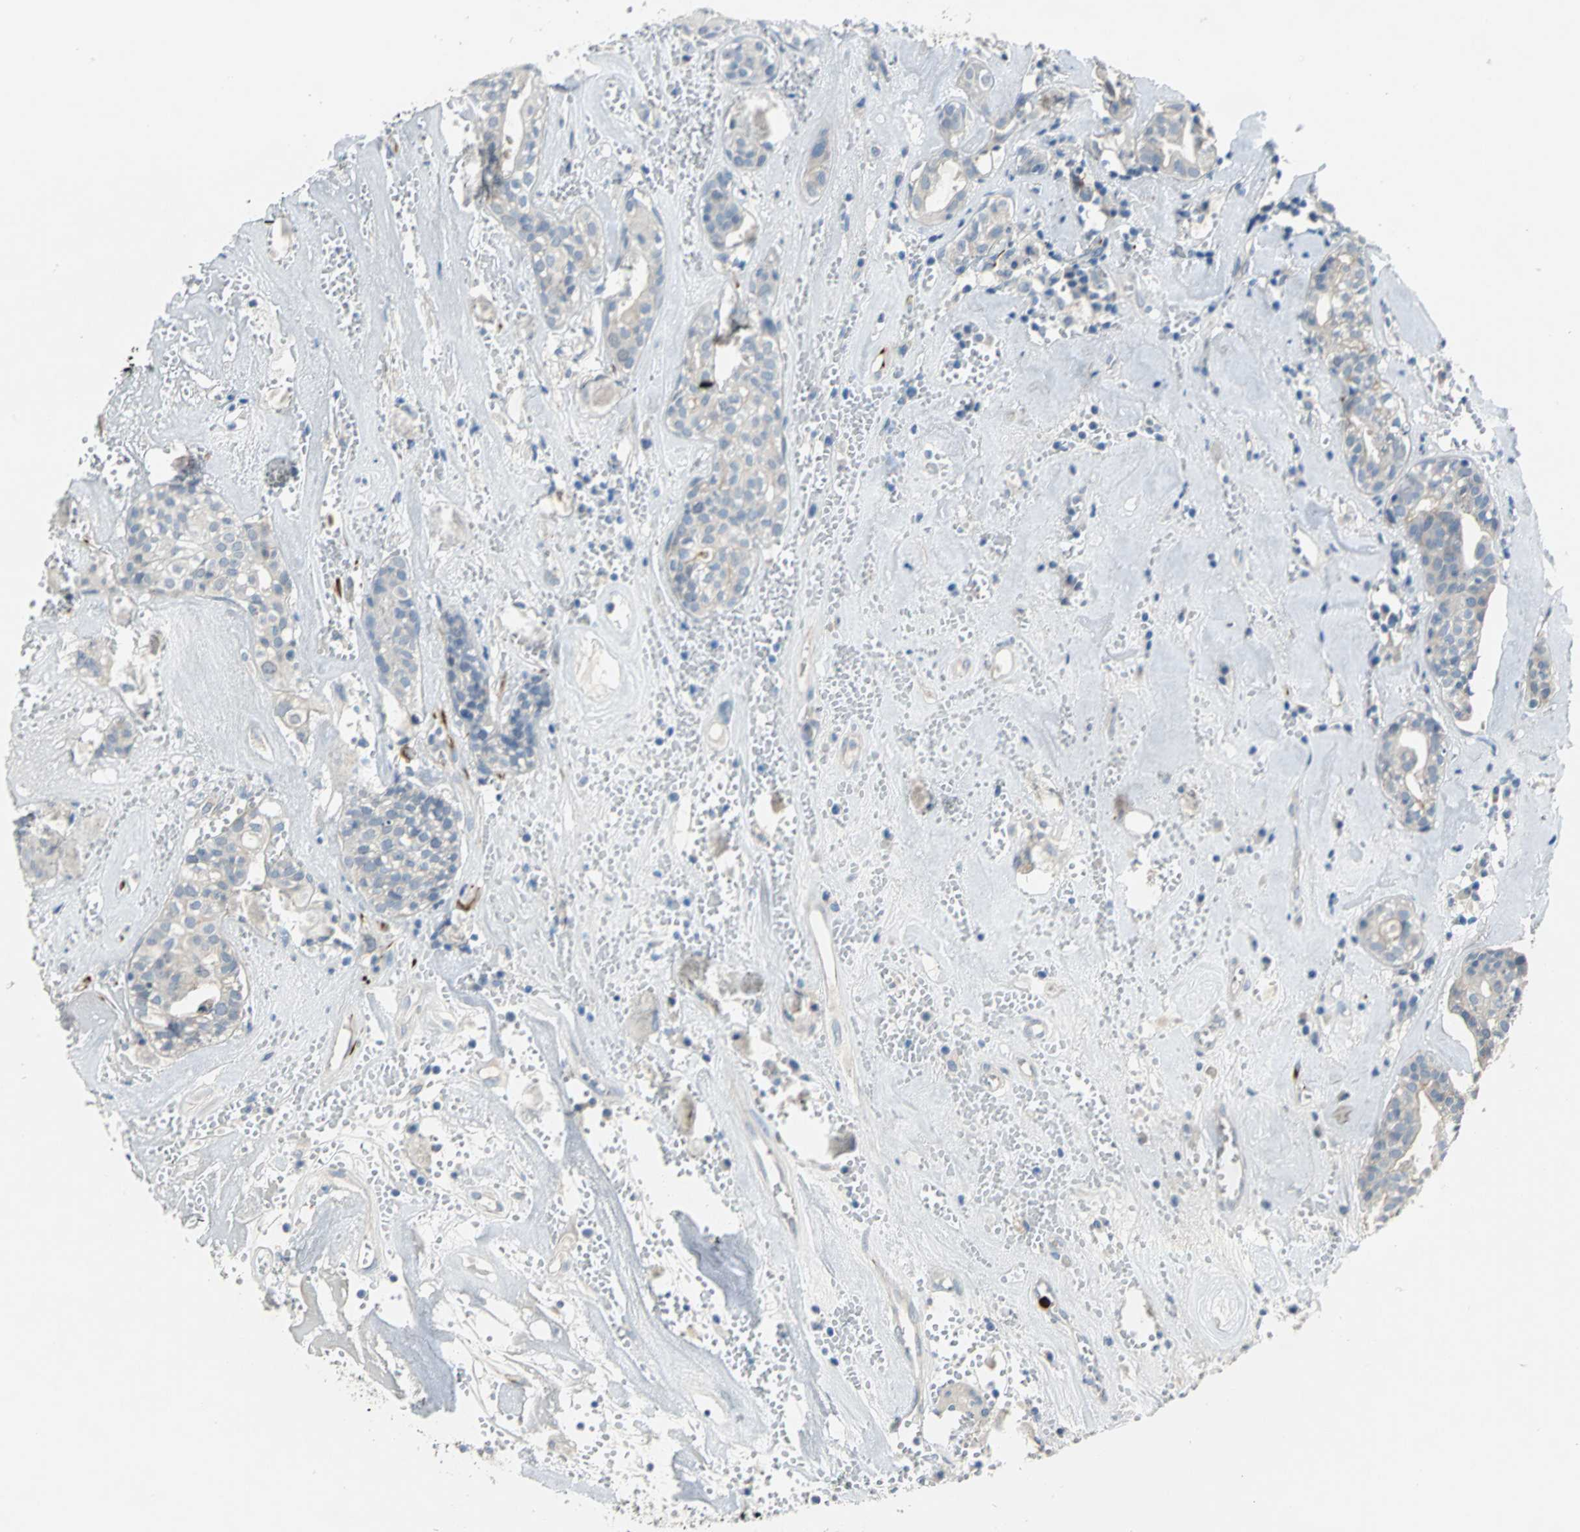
{"staining": {"intensity": "weak", "quantity": "<25%", "location": "cytoplasmic/membranous"}, "tissue": "head and neck cancer", "cell_type": "Tumor cells", "image_type": "cancer", "snomed": [{"axis": "morphology", "description": "Adenocarcinoma, NOS"}, {"axis": "topography", "description": "Salivary gland"}, {"axis": "topography", "description": "Head-Neck"}], "caption": "Protein analysis of head and neck adenocarcinoma reveals no significant staining in tumor cells.", "gene": "ALOX15", "patient": {"sex": "female", "age": 65}}